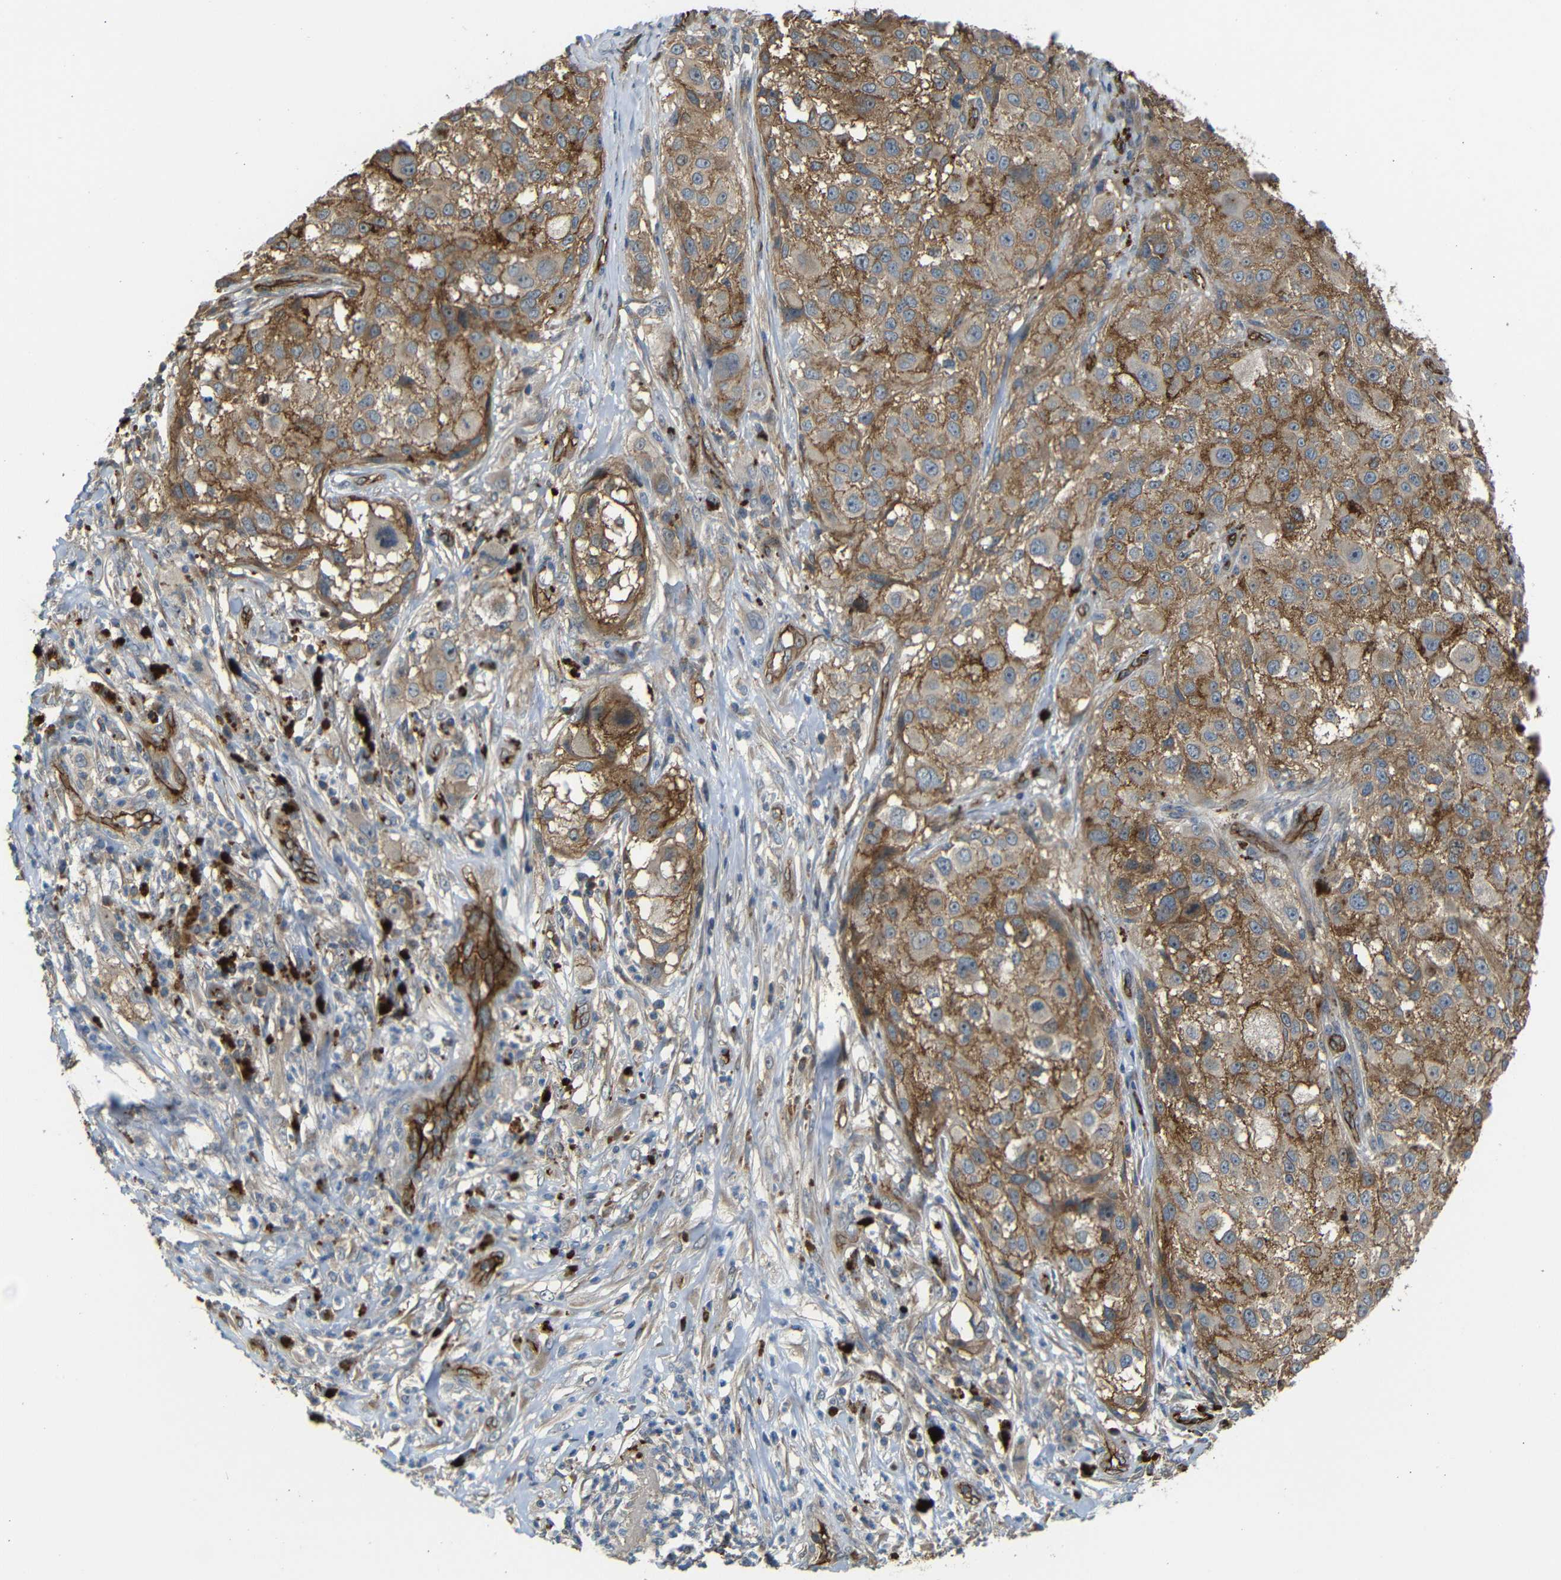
{"staining": {"intensity": "moderate", "quantity": ">75%", "location": "cytoplasmic/membranous"}, "tissue": "melanoma", "cell_type": "Tumor cells", "image_type": "cancer", "snomed": [{"axis": "morphology", "description": "Necrosis, NOS"}, {"axis": "morphology", "description": "Malignant melanoma, NOS"}, {"axis": "topography", "description": "Skin"}], "caption": "A histopathology image of malignant melanoma stained for a protein displays moderate cytoplasmic/membranous brown staining in tumor cells. (Stains: DAB in brown, nuclei in blue, Microscopy: brightfield microscopy at high magnification).", "gene": "RELL1", "patient": {"sex": "female", "age": 87}}